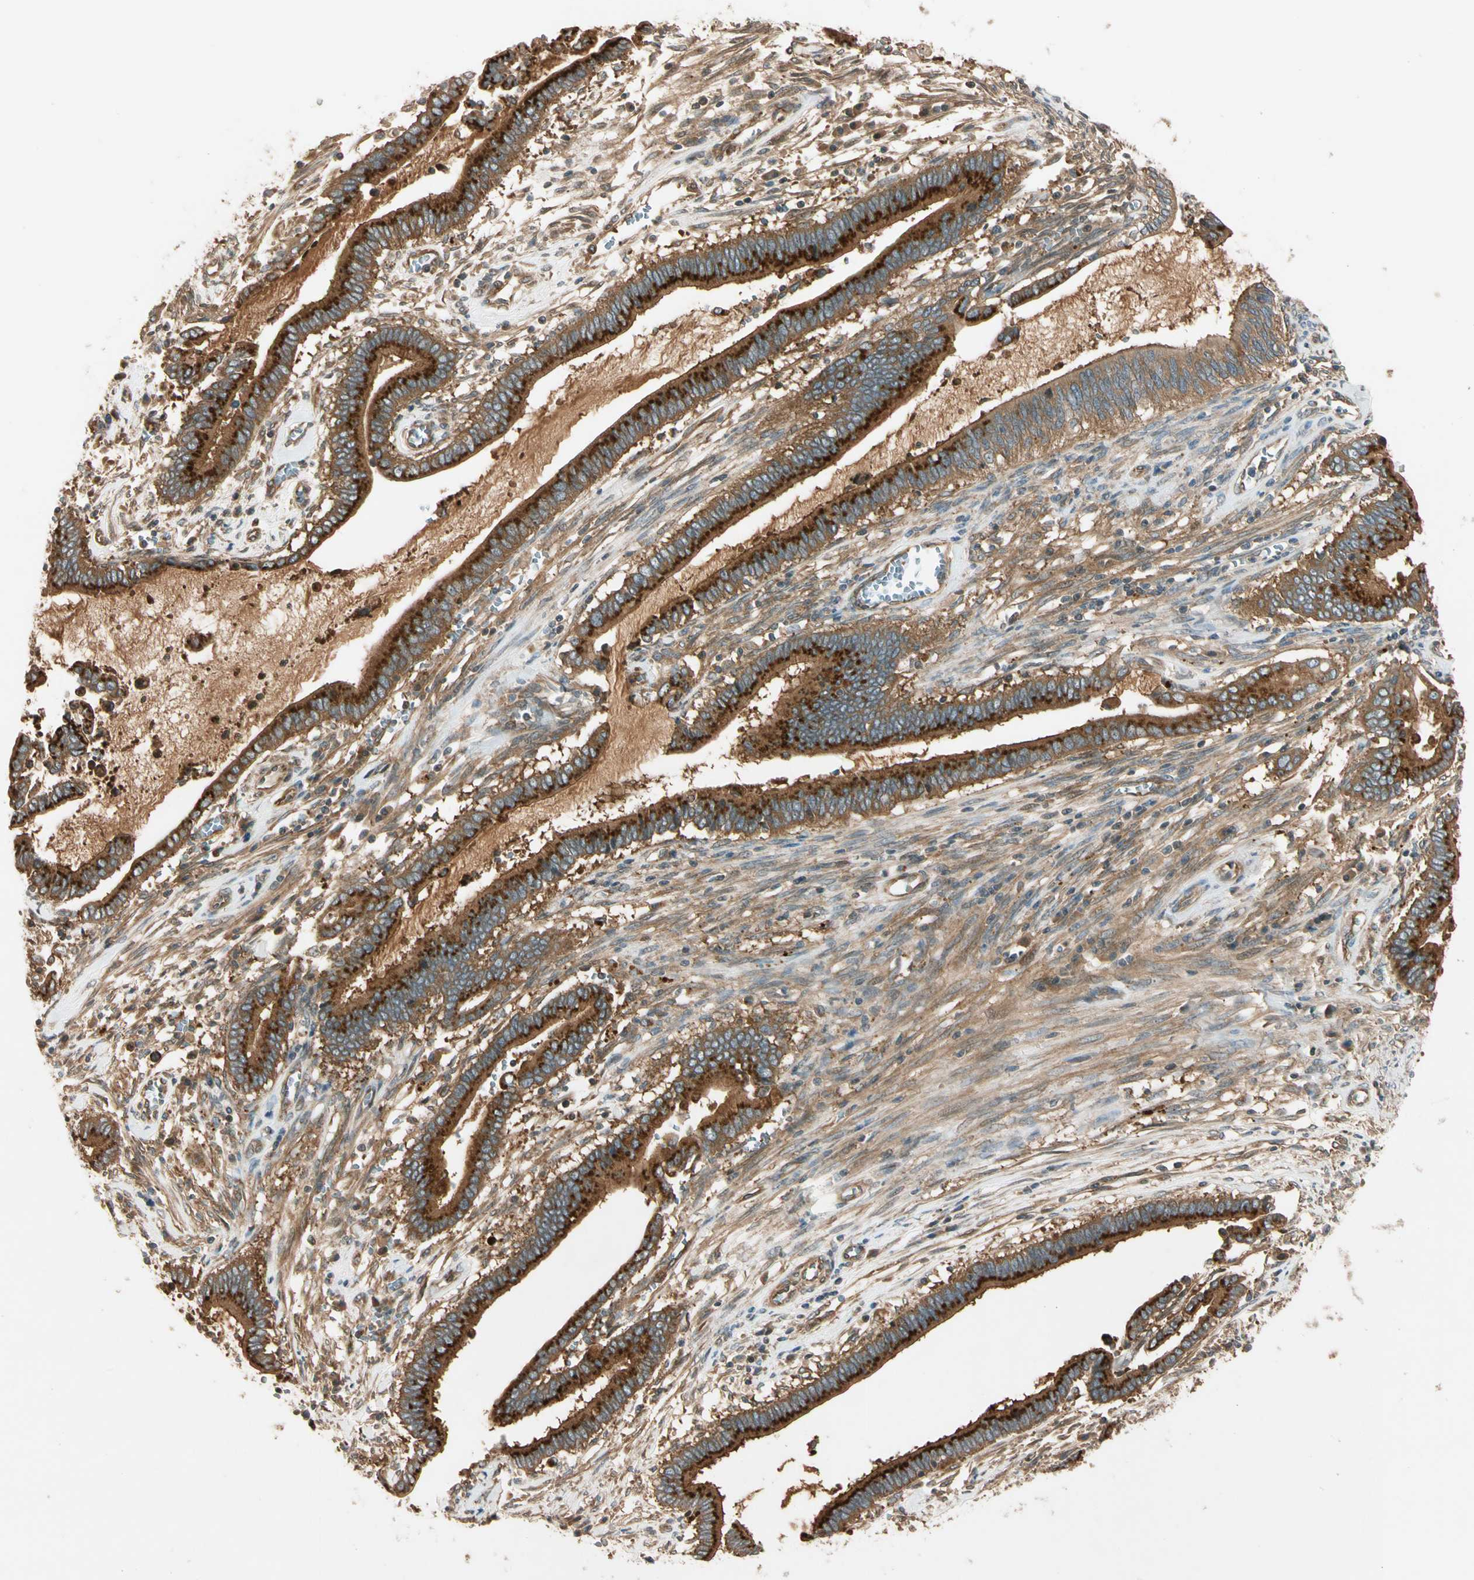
{"staining": {"intensity": "moderate", "quantity": ">75%", "location": "cytoplasmic/membranous"}, "tissue": "cervical cancer", "cell_type": "Tumor cells", "image_type": "cancer", "snomed": [{"axis": "morphology", "description": "Adenocarcinoma, NOS"}, {"axis": "topography", "description": "Cervix"}], "caption": "A brown stain highlights moderate cytoplasmic/membranous positivity of a protein in cervical cancer (adenocarcinoma) tumor cells.", "gene": "ROCK2", "patient": {"sex": "female", "age": 44}}